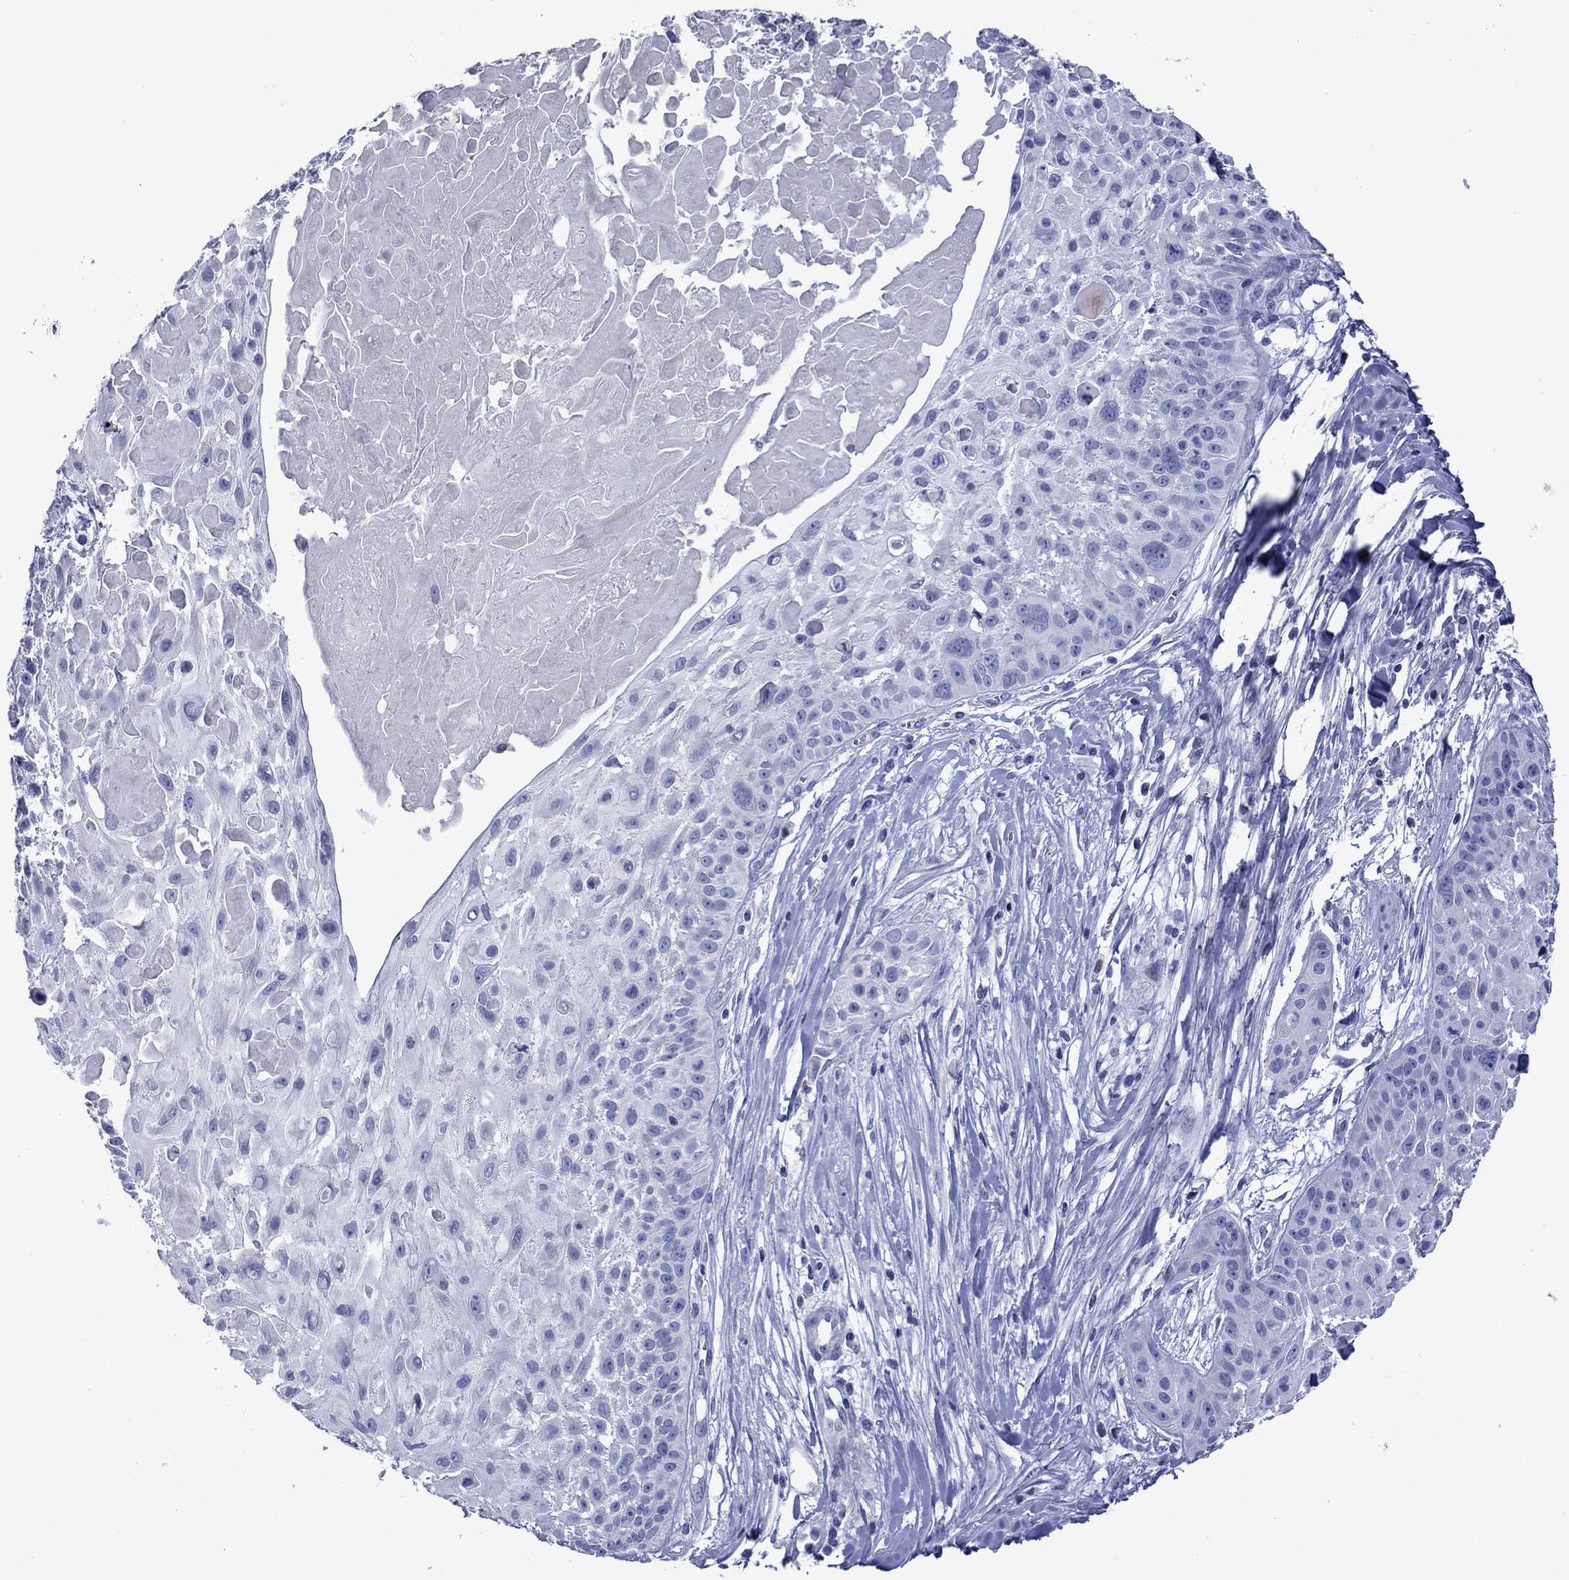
{"staining": {"intensity": "negative", "quantity": "none", "location": "none"}, "tissue": "skin cancer", "cell_type": "Tumor cells", "image_type": "cancer", "snomed": [{"axis": "morphology", "description": "Squamous cell carcinoma, NOS"}, {"axis": "topography", "description": "Skin"}, {"axis": "topography", "description": "Anal"}], "caption": "An immunohistochemistry image of skin cancer (squamous cell carcinoma) is shown. There is no staining in tumor cells of skin cancer (squamous cell carcinoma).", "gene": "PIWIL1", "patient": {"sex": "female", "age": 75}}